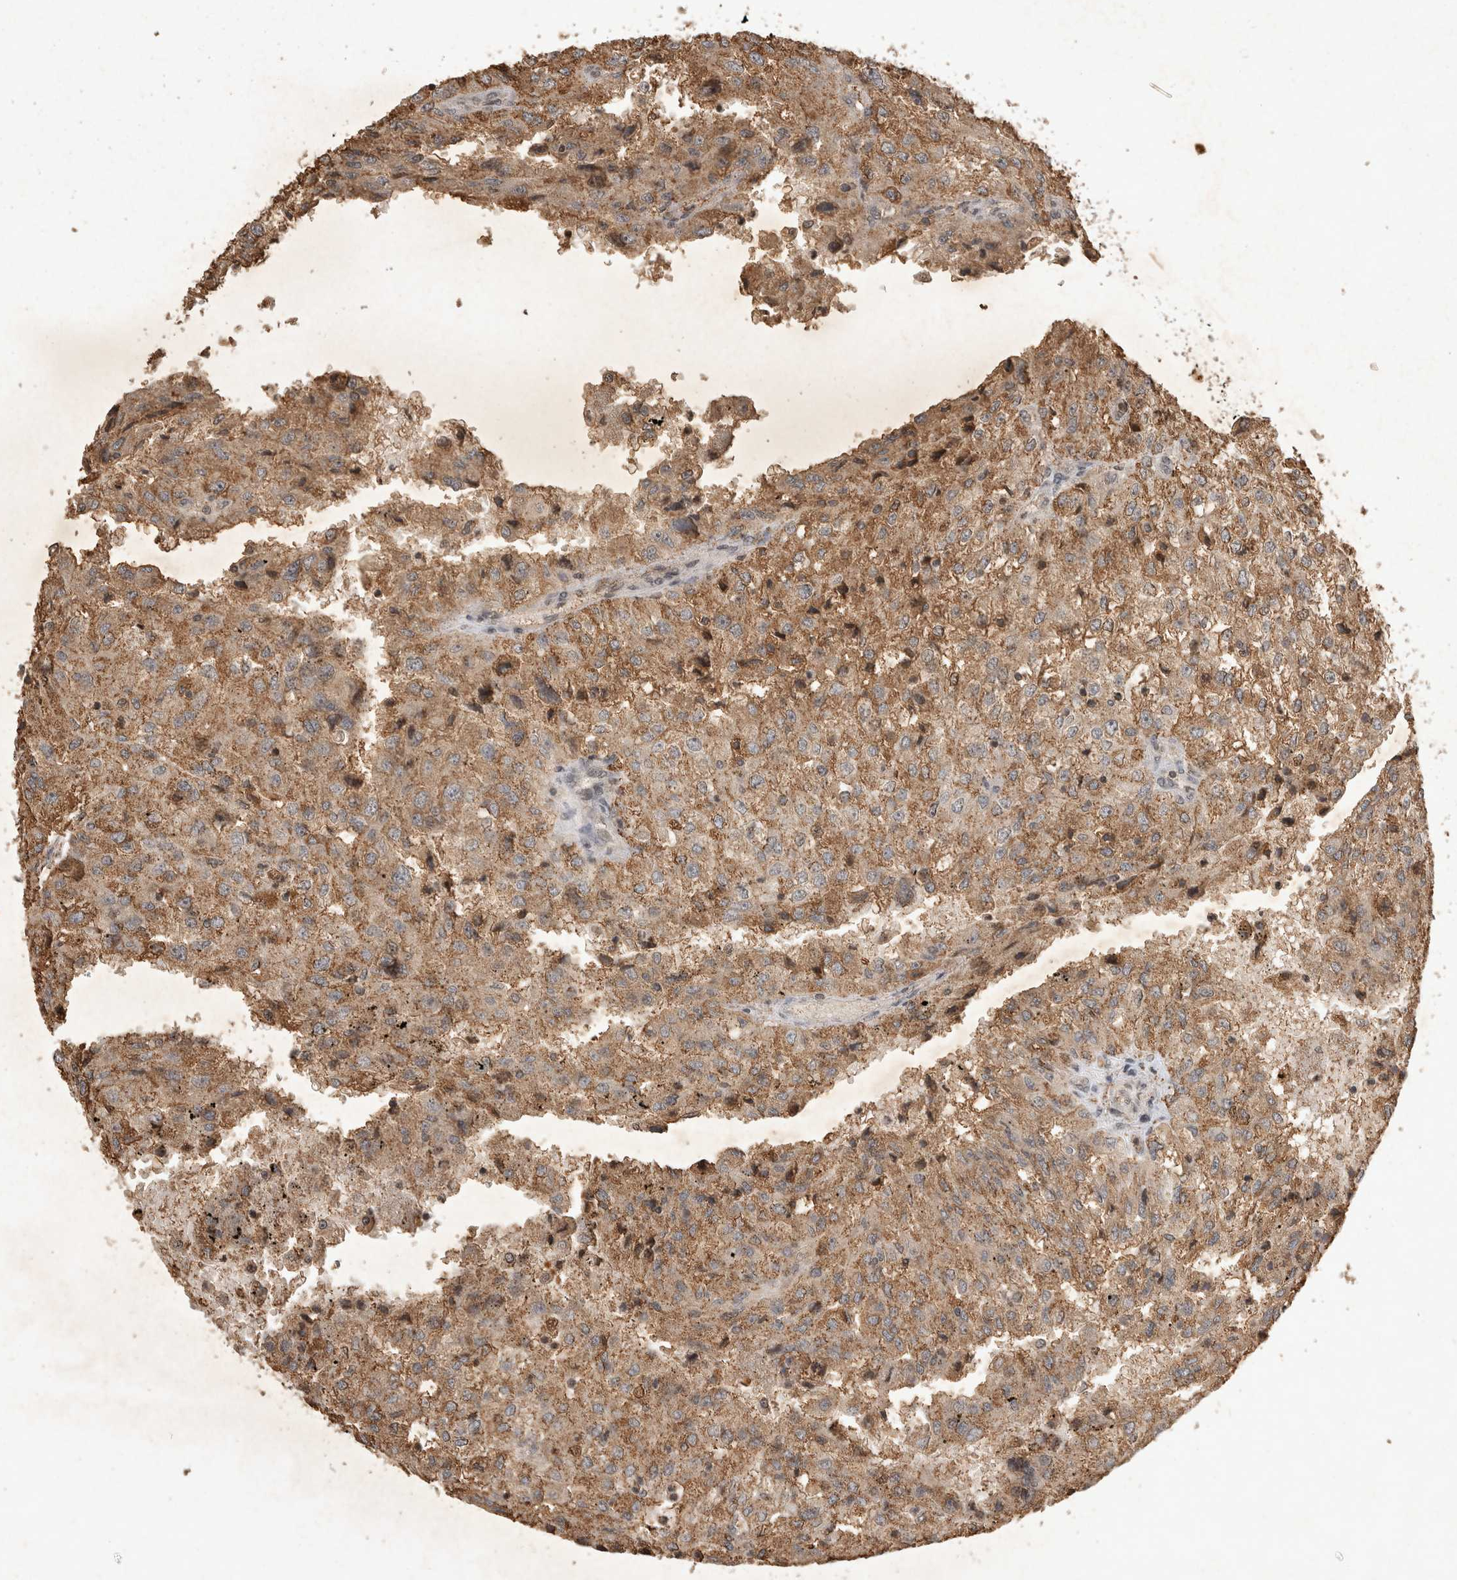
{"staining": {"intensity": "moderate", "quantity": ">75%", "location": "cytoplasmic/membranous"}, "tissue": "renal cancer", "cell_type": "Tumor cells", "image_type": "cancer", "snomed": [{"axis": "morphology", "description": "Adenocarcinoma, NOS"}, {"axis": "topography", "description": "Kidney"}], "caption": "An IHC photomicrograph of neoplastic tissue is shown. Protein staining in brown highlights moderate cytoplasmic/membranous positivity in adenocarcinoma (renal) within tumor cells. (DAB IHC with brightfield microscopy, high magnification).", "gene": "HRK", "patient": {"sex": "female", "age": 54}}